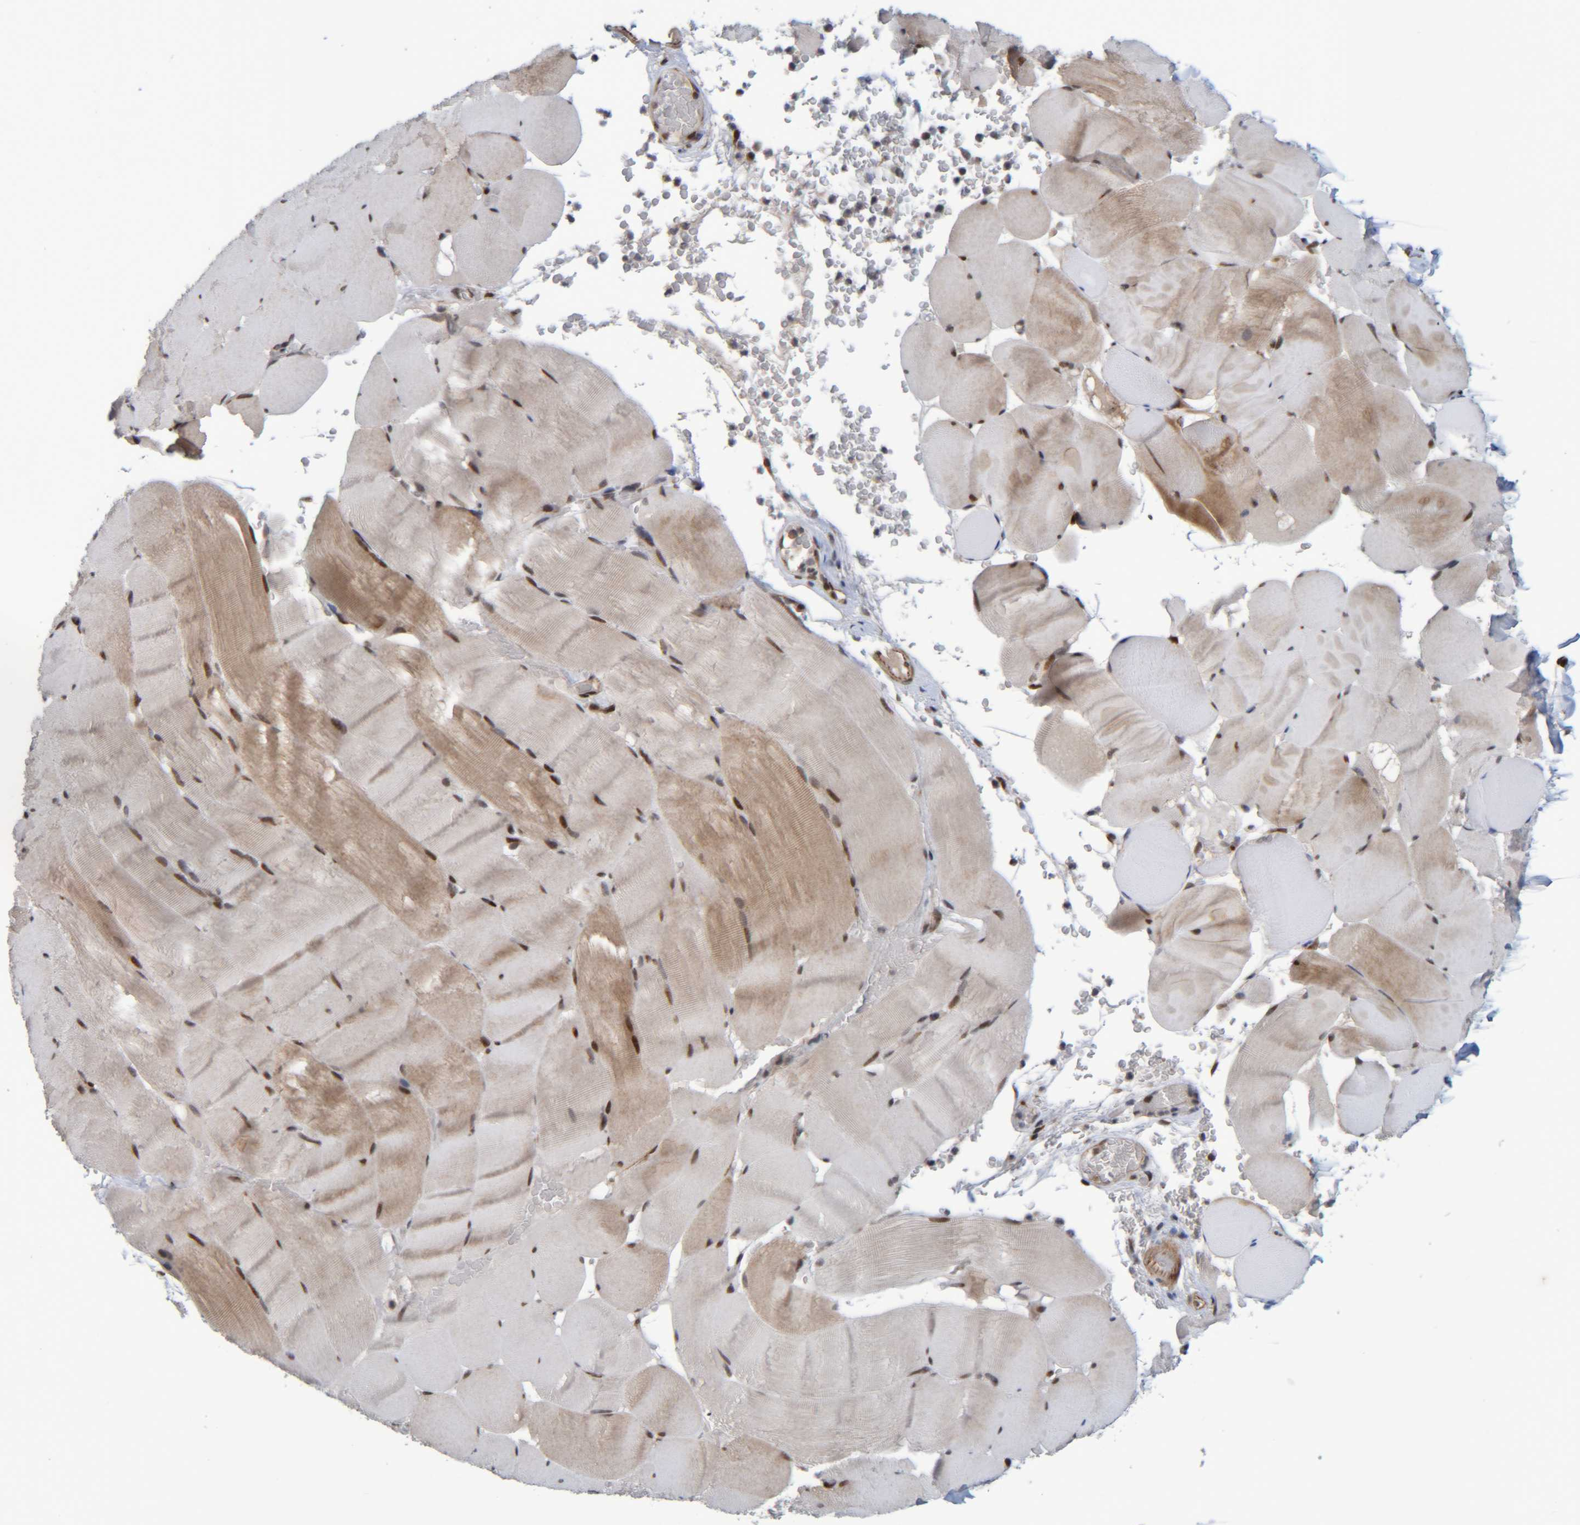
{"staining": {"intensity": "moderate", "quantity": "25%-75%", "location": "cytoplasmic/membranous,nuclear"}, "tissue": "skeletal muscle", "cell_type": "Myocytes", "image_type": "normal", "snomed": [{"axis": "morphology", "description": "Normal tissue, NOS"}, {"axis": "topography", "description": "Skeletal muscle"}], "caption": "Benign skeletal muscle was stained to show a protein in brown. There is medium levels of moderate cytoplasmic/membranous,nuclear staining in approximately 25%-75% of myocytes. The staining was performed using DAB (3,3'-diaminobenzidine), with brown indicating positive protein expression. Nuclei are stained blue with hematoxylin.", "gene": "CCDC57", "patient": {"sex": "male", "age": 62}}